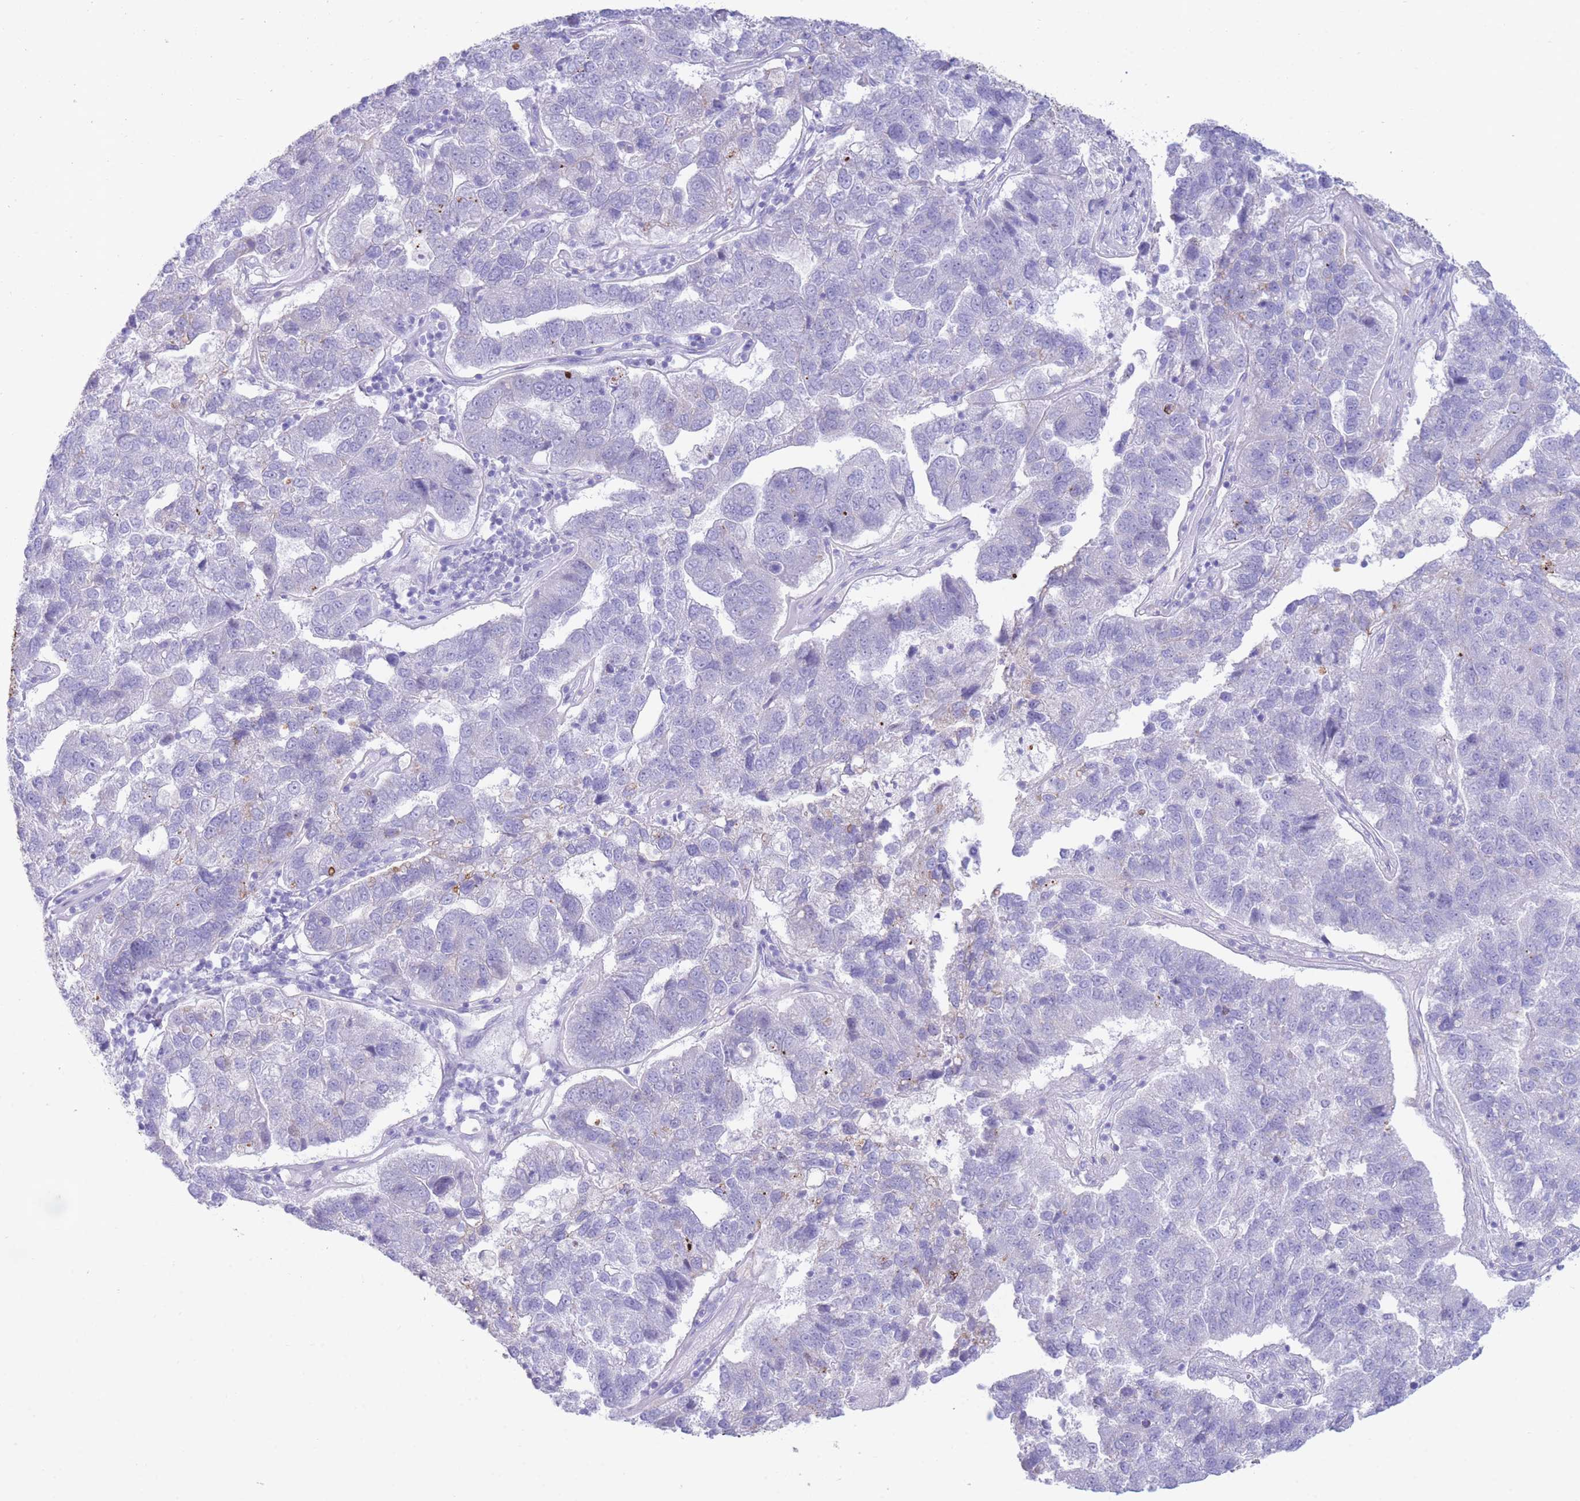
{"staining": {"intensity": "negative", "quantity": "none", "location": "none"}, "tissue": "pancreatic cancer", "cell_type": "Tumor cells", "image_type": "cancer", "snomed": [{"axis": "morphology", "description": "Adenocarcinoma, NOS"}, {"axis": "topography", "description": "Pancreas"}], "caption": "Tumor cells are negative for protein expression in human pancreatic adenocarcinoma.", "gene": "VWA8", "patient": {"sex": "female", "age": 61}}